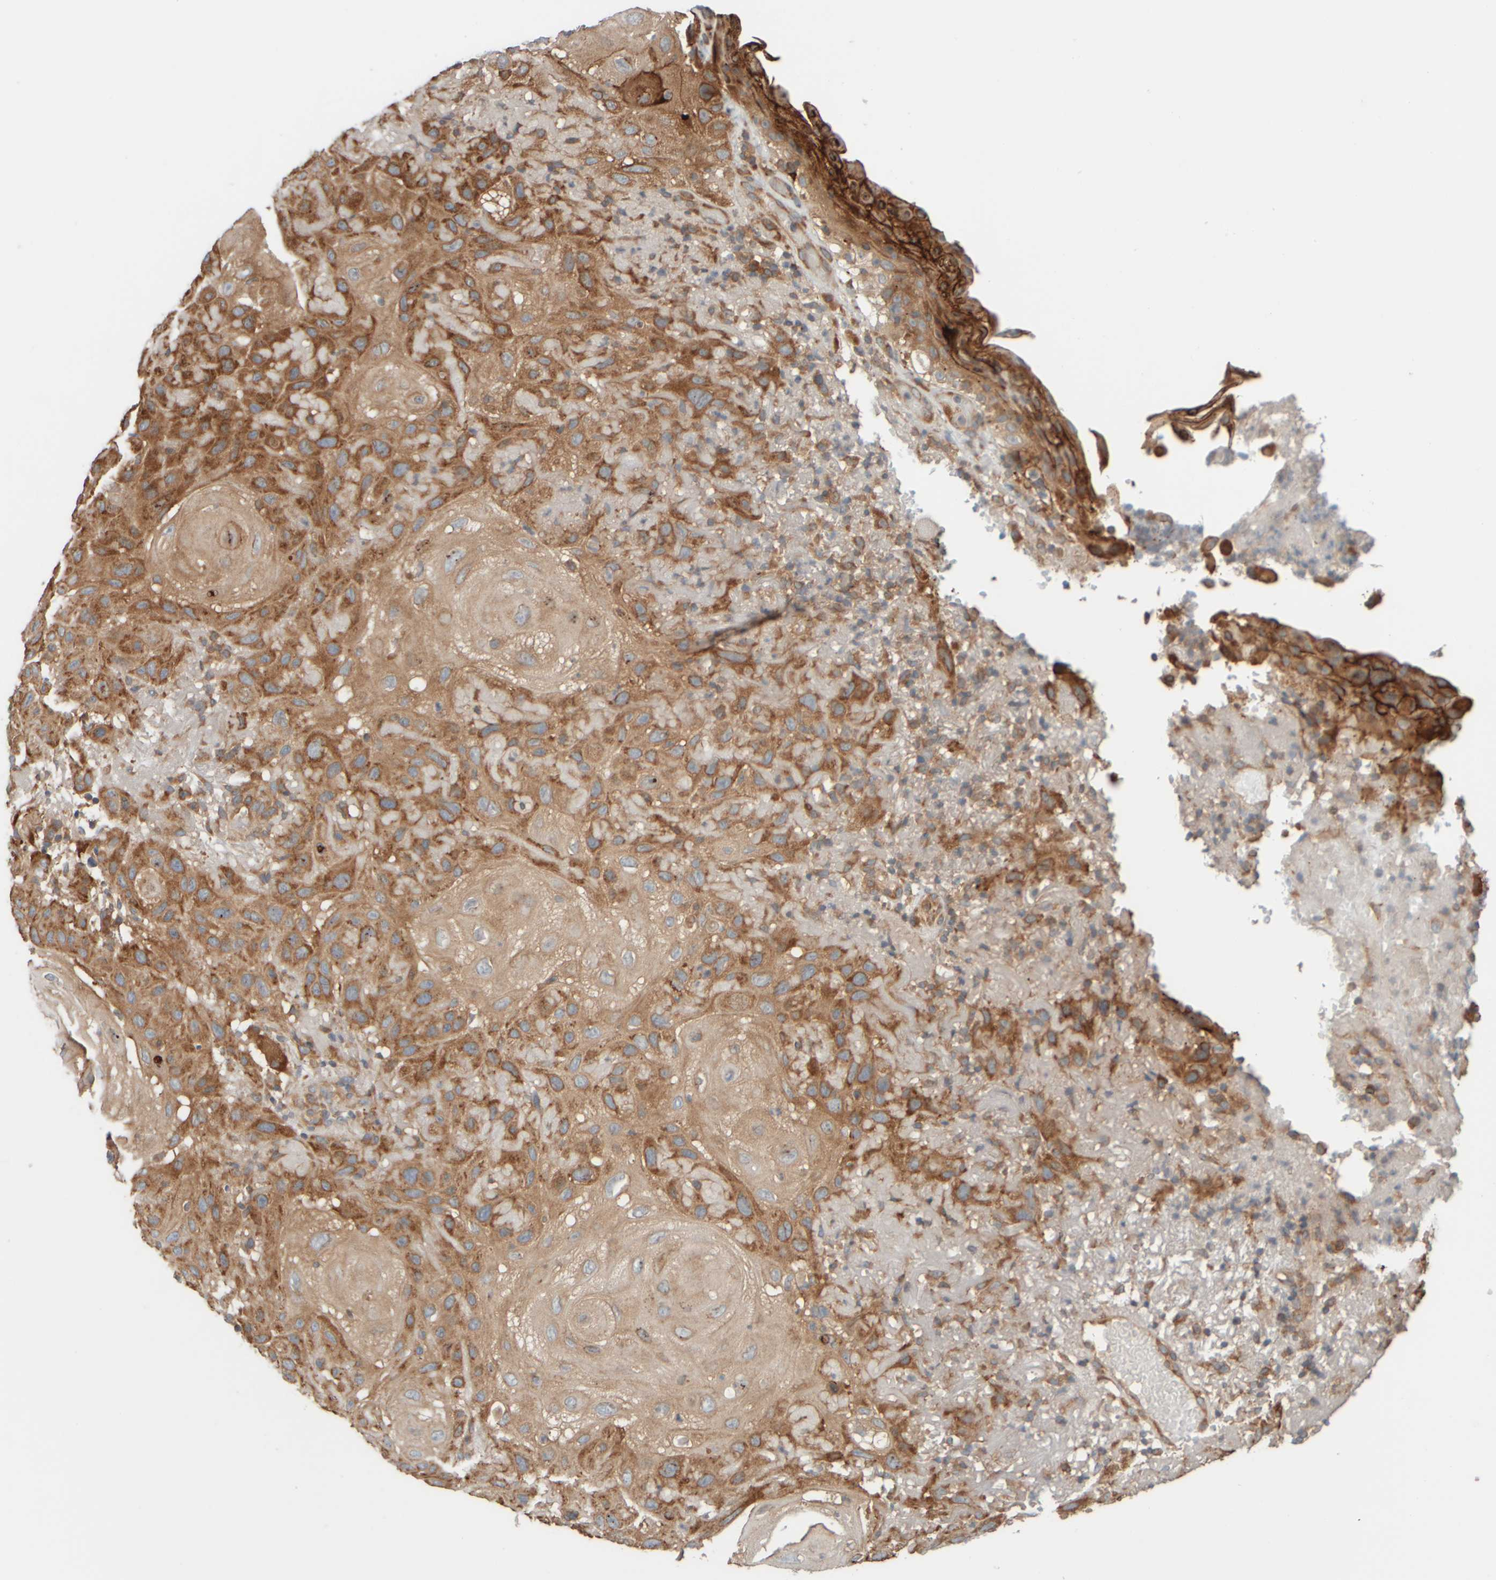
{"staining": {"intensity": "moderate", "quantity": ">75%", "location": "cytoplasmic/membranous"}, "tissue": "skin cancer", "cell_type": "Tumor cells", "image_type": "cancer", "snomed": [{"axis": "morphology", "description": "Squamous cell carcinoma, NOS"}, {"axis": "topography", "description": "Skin"}], "caption": "Human skin cancer stained with a brown dye exhibits moderate cytoplasmic/membranous positive expression in about >75% of tumor cells.", "gene": "EIF2B3", "patient": {"sex": "female", "age": 96}}